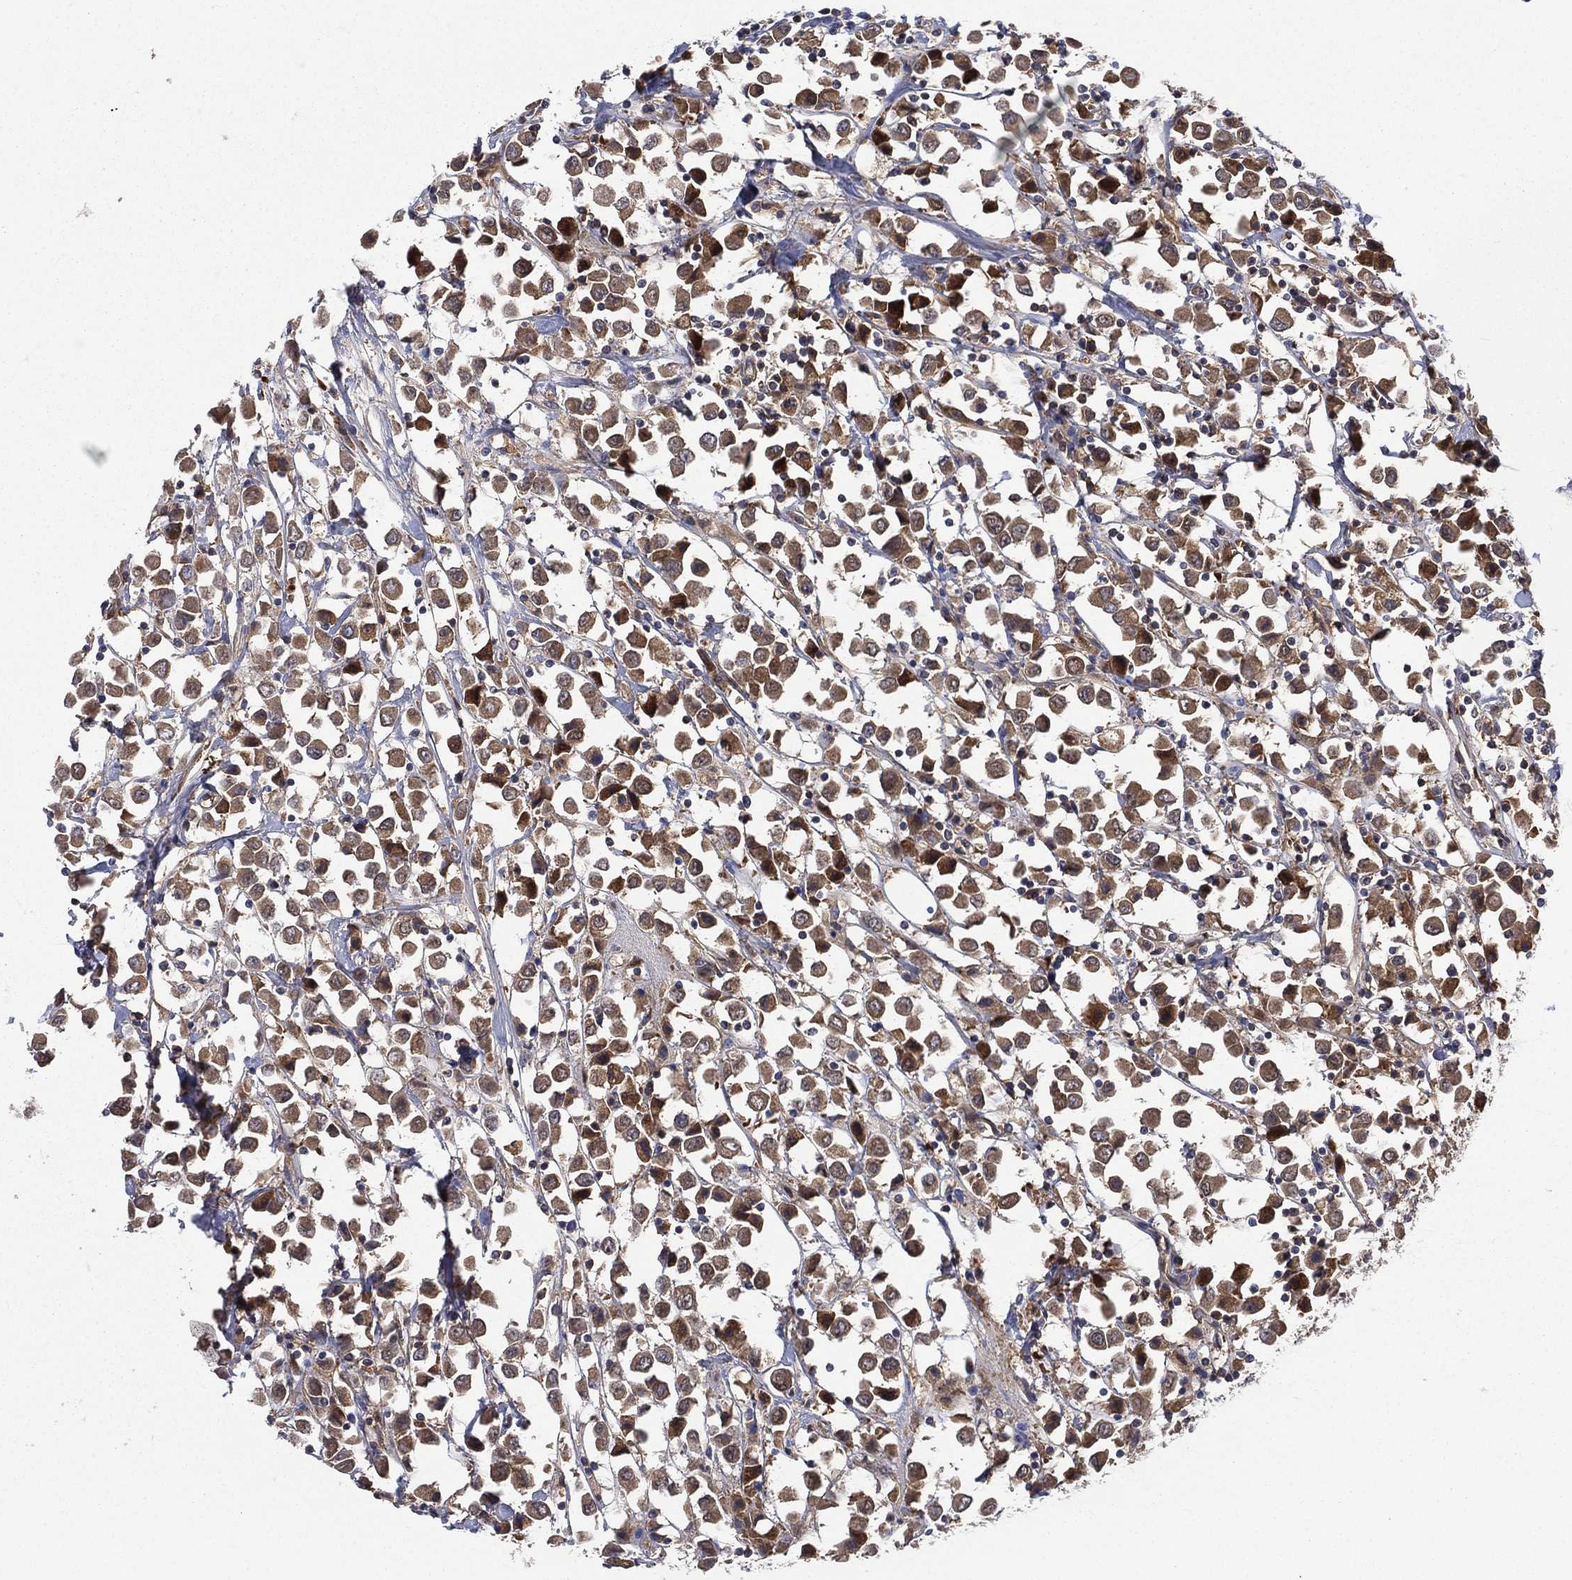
{"staining": {"intensity": "moderate", "quantity": ">75%", "location": "cytoplasmic/membranous"}, "tissue": "breast cancer", "cell_type": "Tumor cells", "image_type": "cancer", "snomed": [{"axis": "morphology", "description": "Duct carcinoma"}, {"axis": "topography", "description": "Breast"}], "caption": "A photomicrograph showing moderate cytoplasmic/membranous staining in about >75% of tumor cells in breast cancer (infiltrating ductal carcinoma), as visualized by brown immunohistochemical staining.", "gene": "SMPD3", "patient": {"sex": "female", "age": 61}}